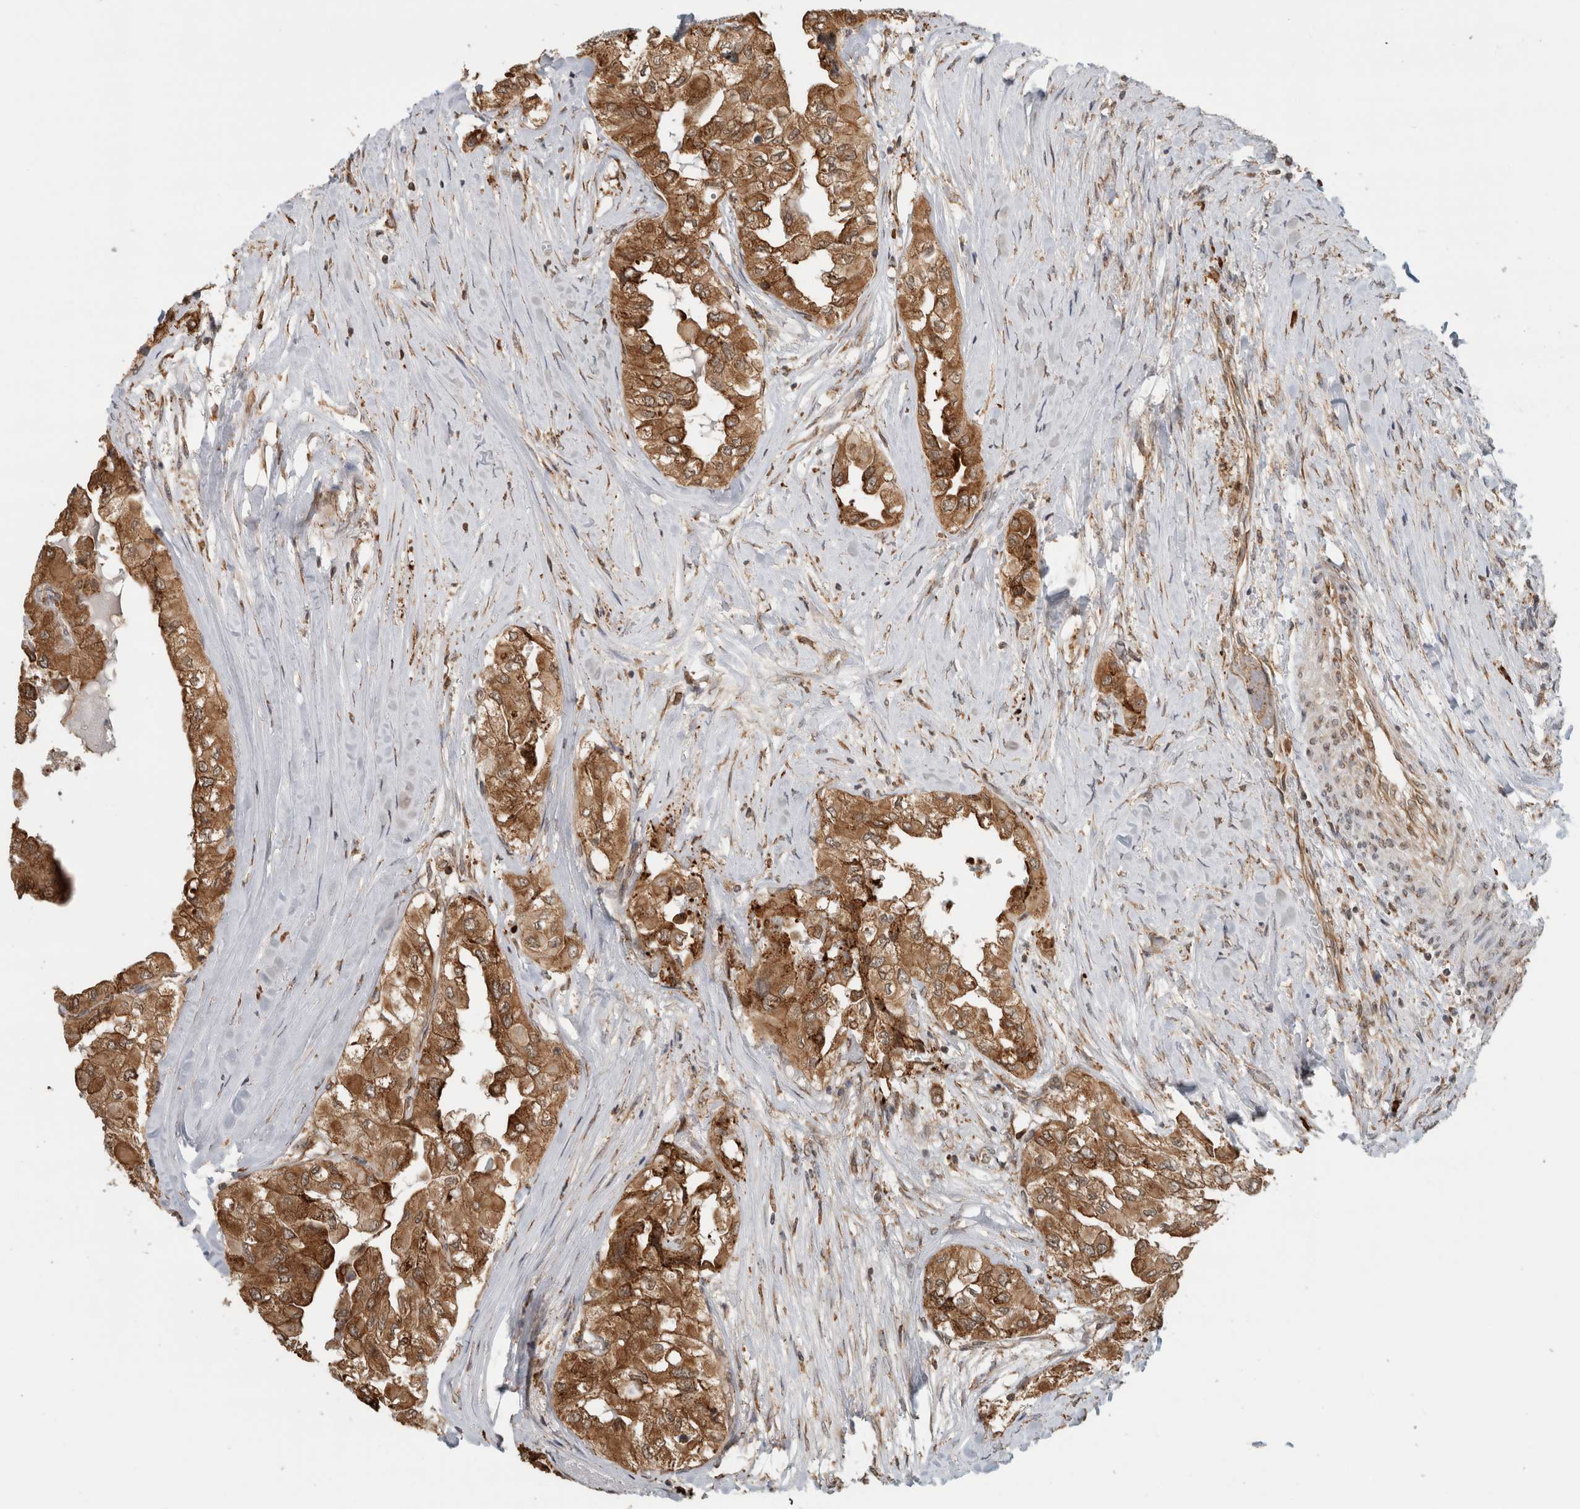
{"staining": {"intensity": "moderate", "quantity": ">75%", "location": "cytoplasmic/membranous"}, "tissue": "thyroid cancer", "cell_type": "Tumor cells", "image_type": "cancer", "snomed": [{"axis": "morphology", "description": "Papillary adenocarcinoma, NOS"}, {"axis": "topography", "description": "Thyroid gland"}], "caption": "There is medium levels of moderate cytoplasmic/membranous expression in tumor cells of papillary adenocarcinoma (thyroid), as demonstrated by immunohistochemical staining (brown color).", "gene": "MS4A7", "patient": {"sex": "female", "age": 59}}